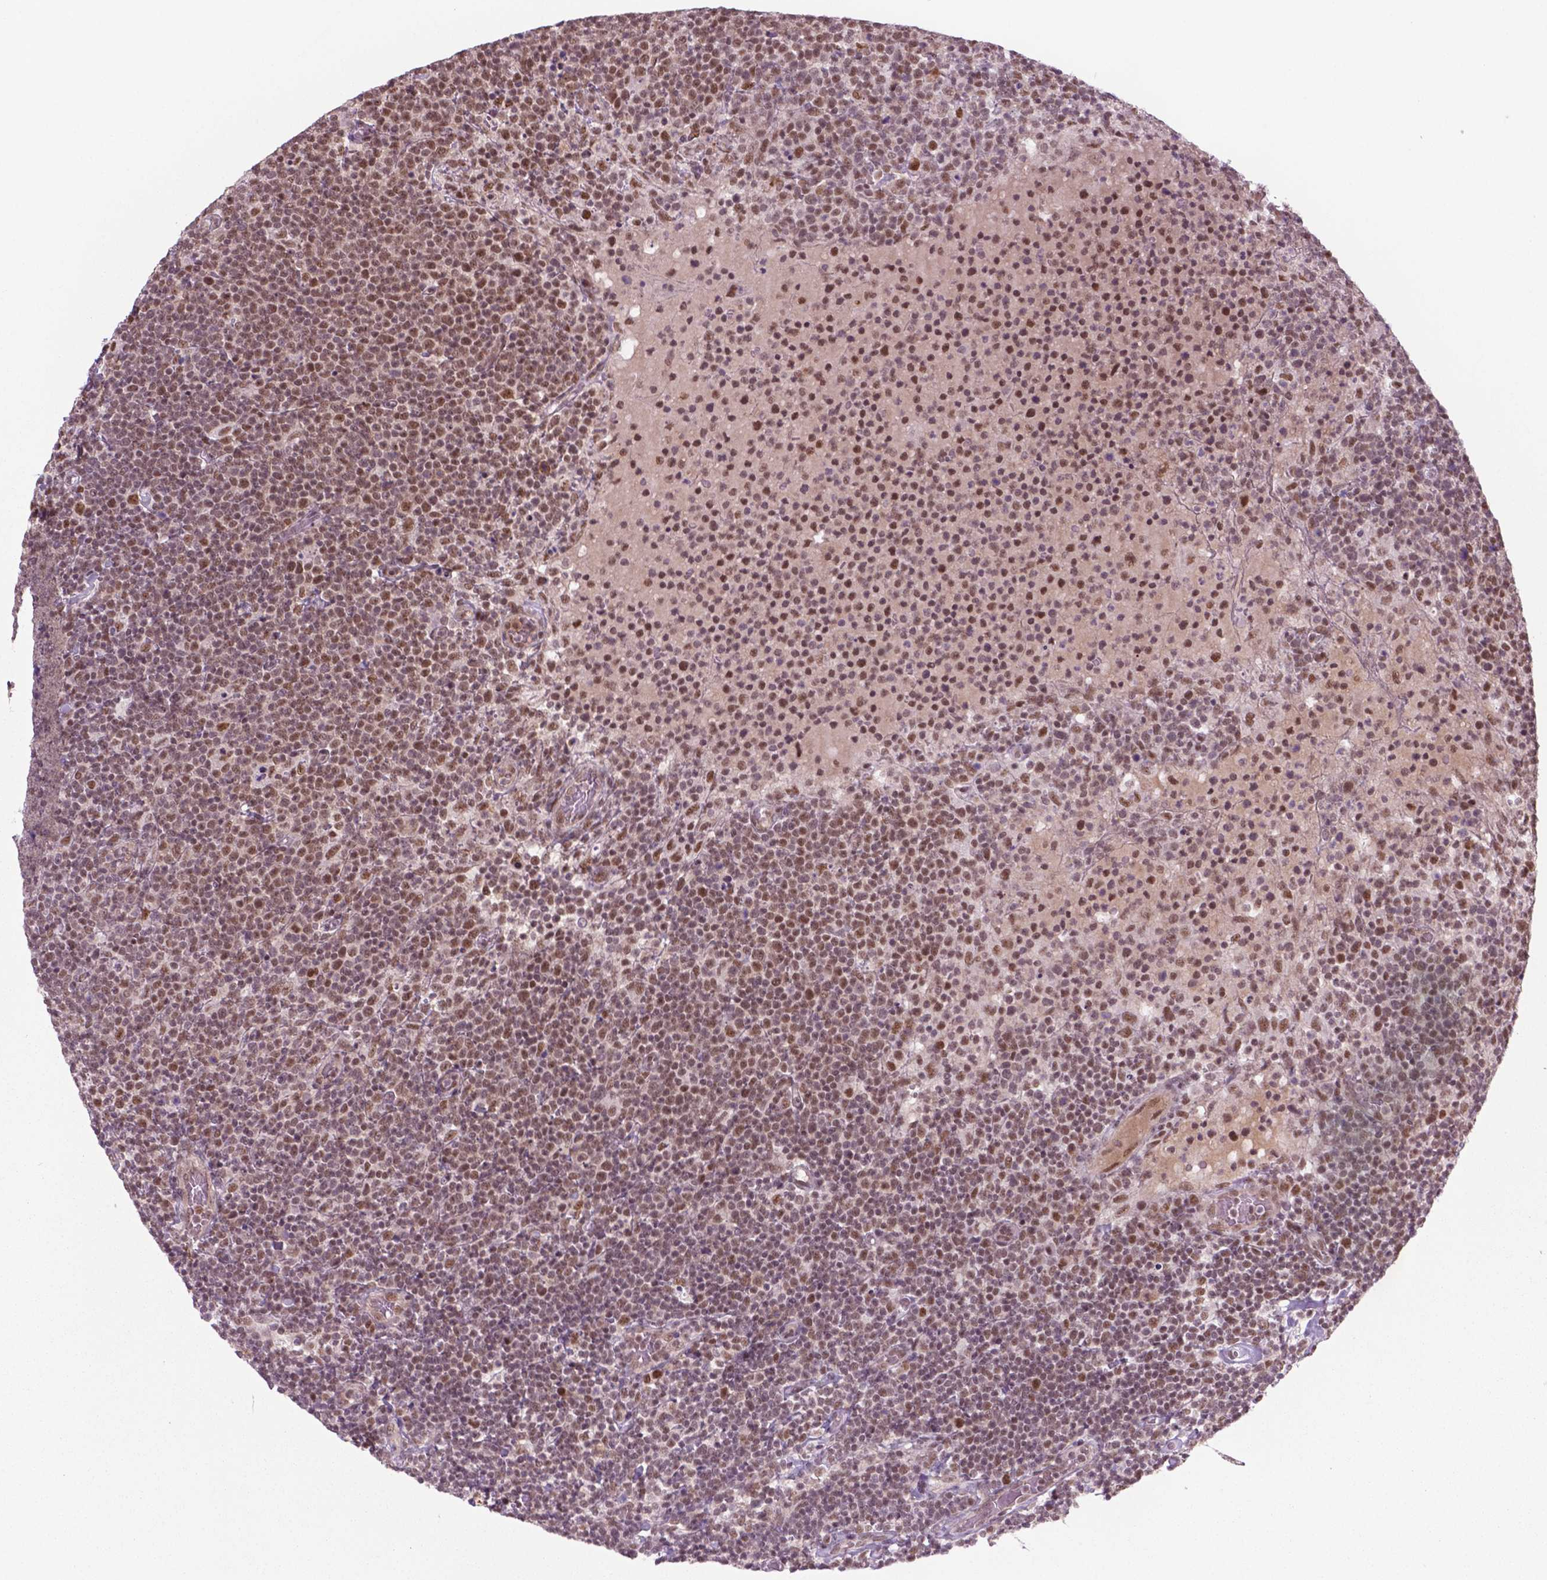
{"staining": {"intensity": "moderate", "quantity": ">75%", "location": "nuclear"}, "tissue": "lymphoma", "cell_type": "Tumor cells", "image_type": "cancer", "snomed": [{"axis": "morphology", "description": "Malignant lymphoma, non-Hodgkin's type, High grade"}, {"axis": "topography", "description": "Lymph node"}], "caption": "A brown stain highlights moderate nuclear staining of a protein in human lymphoma tumor cells.", "gene": "PHAX", "patient": {"sex": "male", "age": 61}}